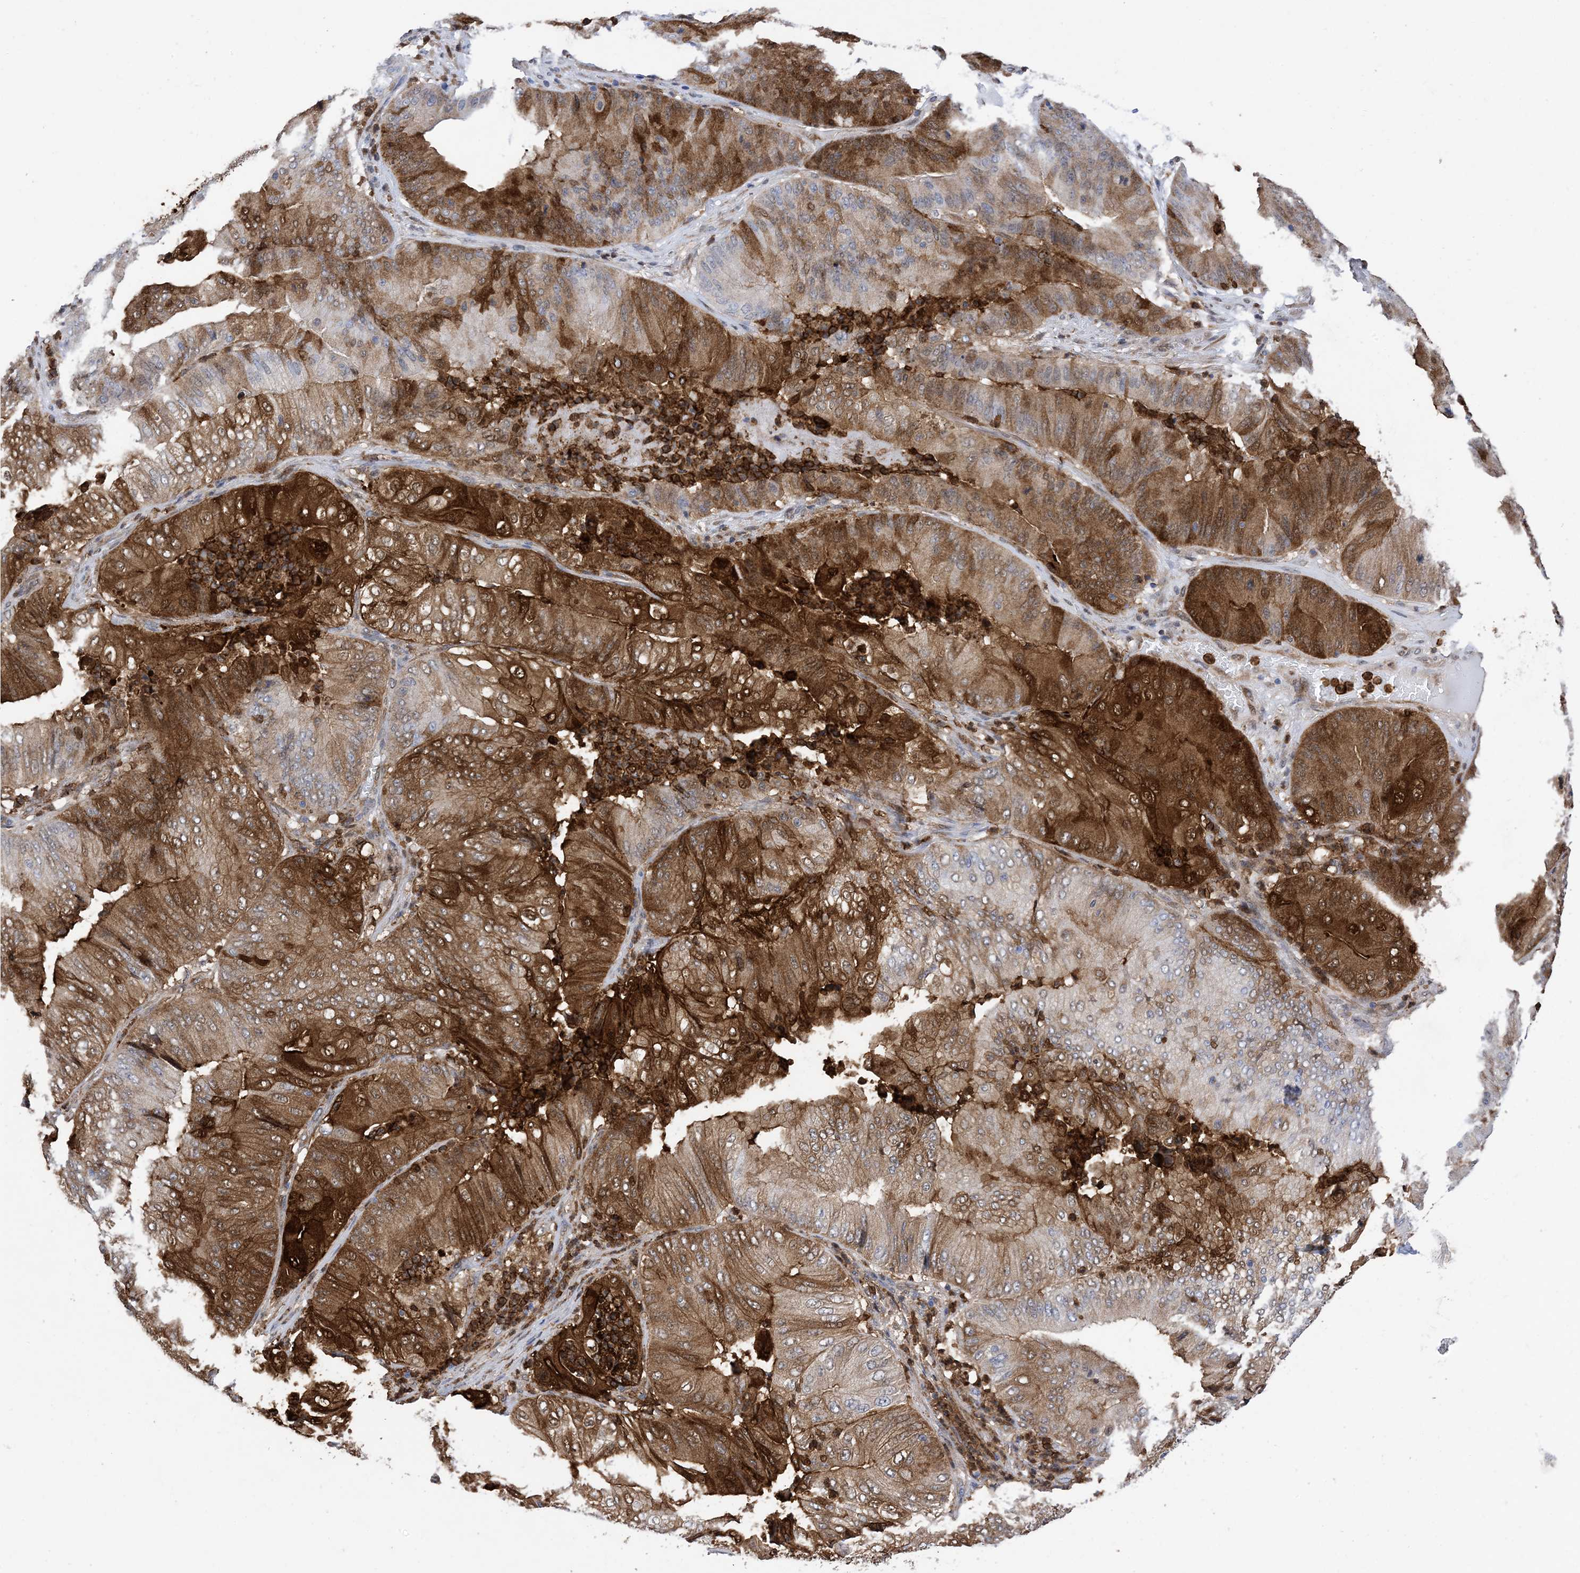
{"staining": {"intensity": "moderate", "quantity": ">75%", "location": "cytoplasmic/membranous"}, "tissue": "pancreatic cancer", "cell_type": "Tumor cells", "image_type": "cancer", "snomed": [{"axis": "morphology", "description": "Adenocarcinoma, NOS"}, {"axis": "topography", "description": "Pancreas"}], "caption": "Pancreatic adenocarcinoma tissue demonstrates moderate cytoplasmic/membranous positivity in approximately >75% of tumor cells", "gene": "ANXA1", "patient": {"sex": "female", "age": 77}}